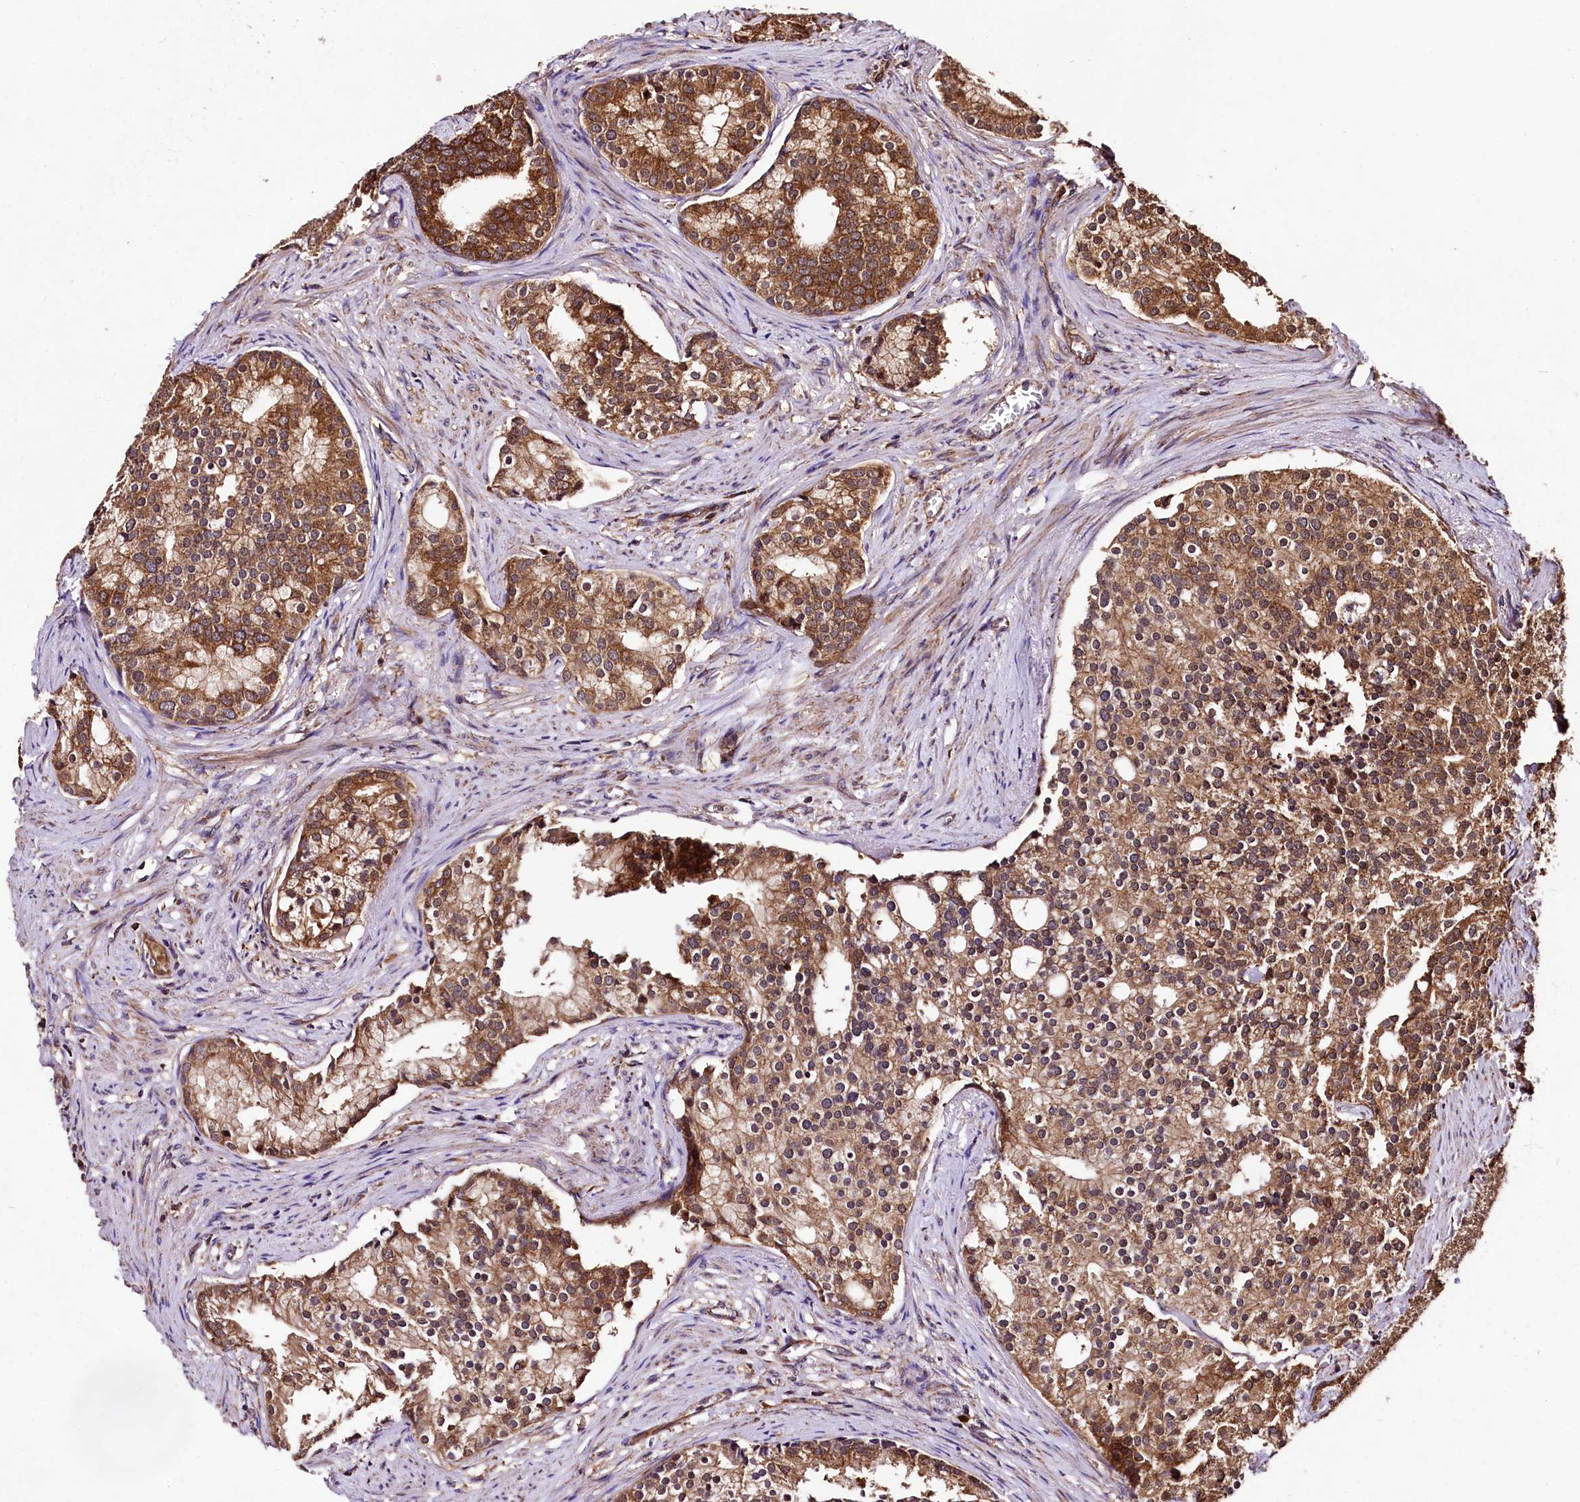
{"staining": {"intensity": "strong", "quantity": ">75%", "location": "cytoplasmic/membranous"}, "tissue": "prostate cancer", "cell_type": "Tumor cells", "image_type": "cancer", "snomed": [{"axis": "morphology", "description": "Adenocarcinoma, Low grade"}, {"axis": "topography", "description": "Prostate"}], "caption": "This is an image of IHC staining of prostate cancer, which shows strong expression in the cytoplasmic/membranous of tumor cells.", "gene": "LRSAM1", "patient": {"sex": "male", "age": 71}}